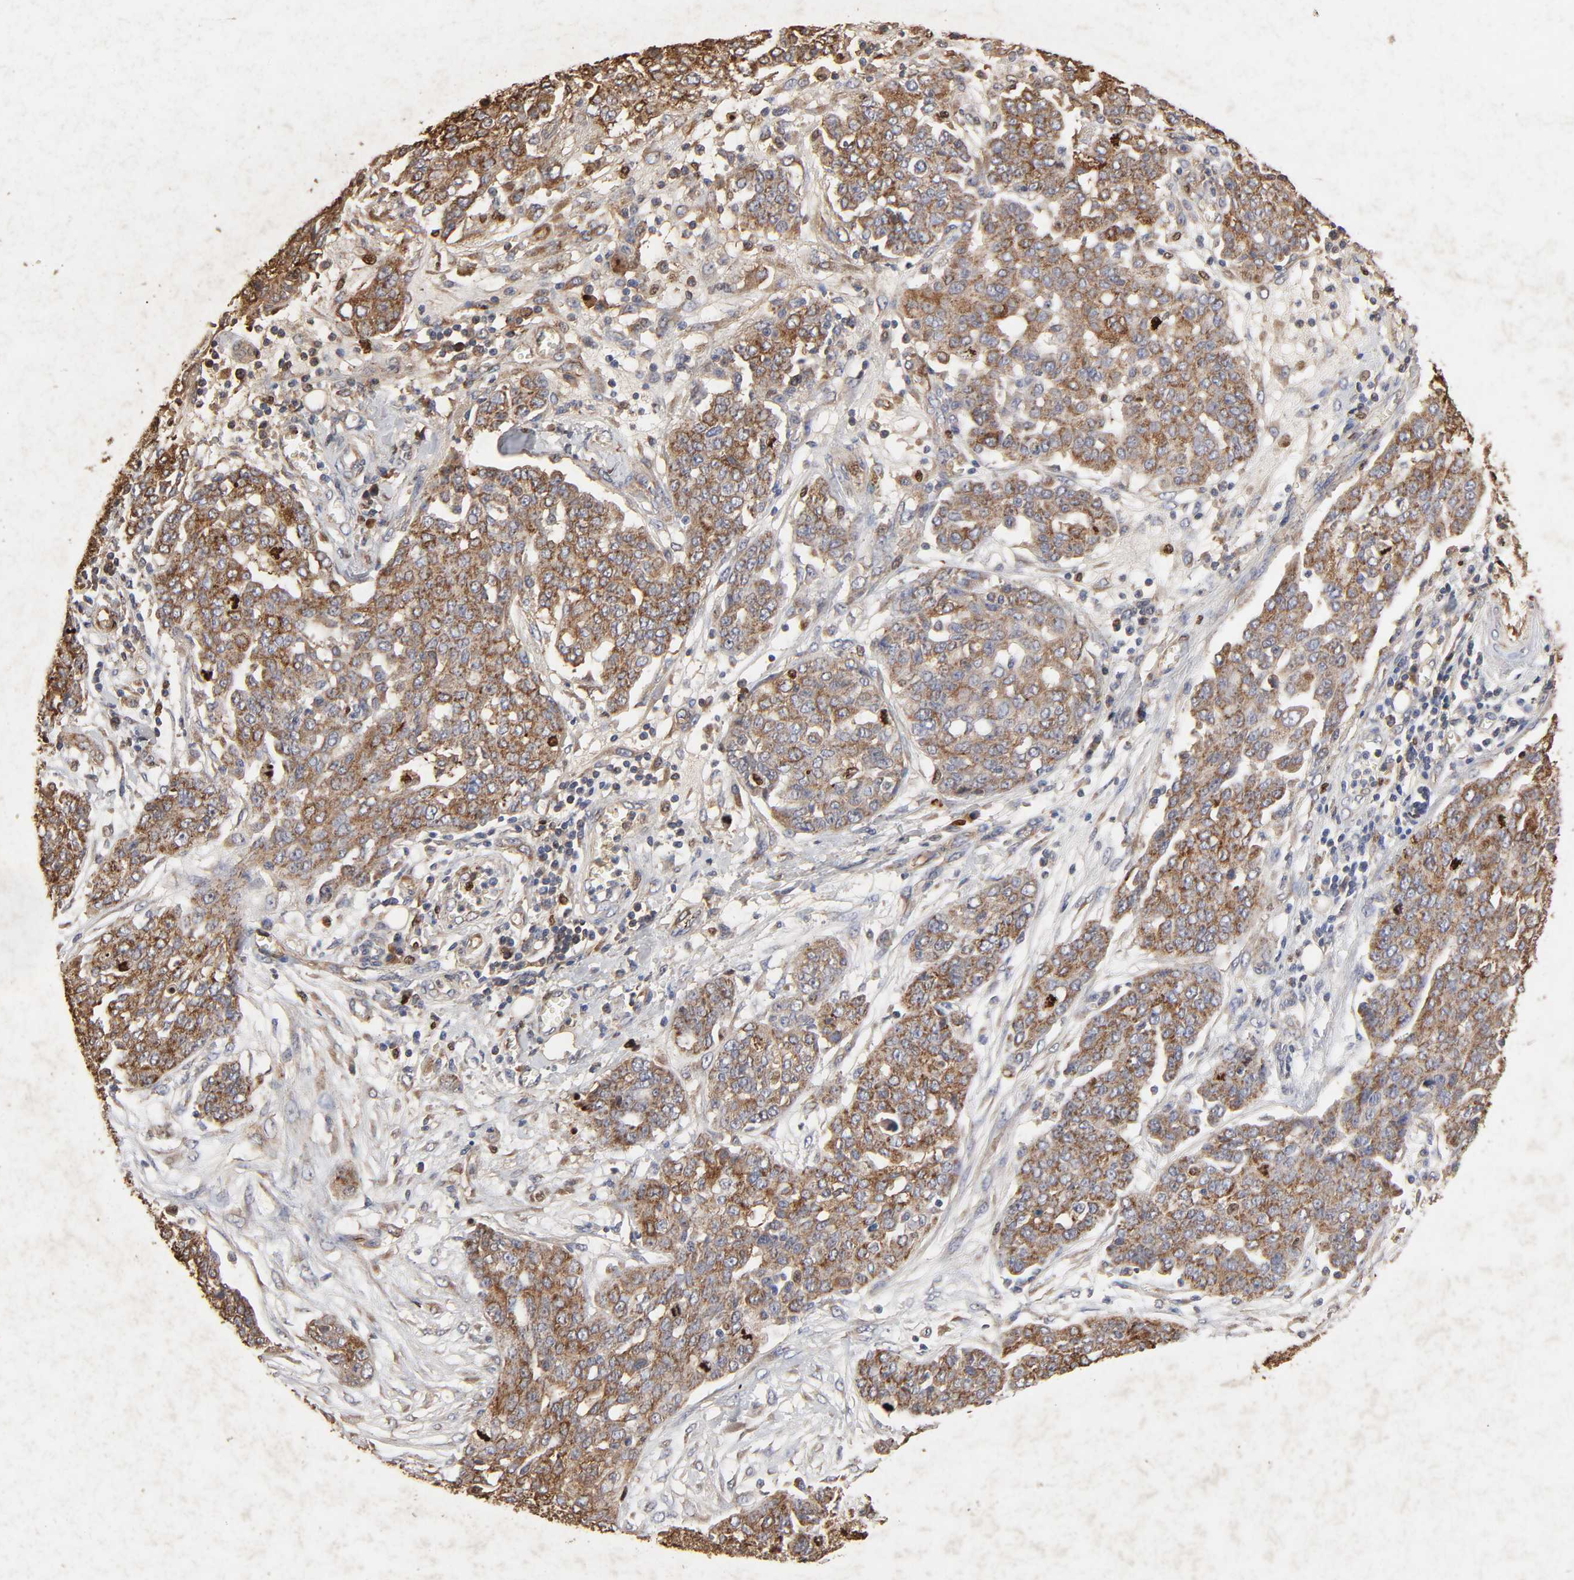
{"staining": {"intensity": "strong", "quantity": ">75%", "location": "cytoplasmic/membranous"}, "tissue": "ovarian cancer", "cell_type": "Tumor cells", "image_type": "cancer", "snomed": [{"axis": "morphology", "description": "Cystadenocarcinoma, serous, NOS"}, {"axis": "topography", "description": "Soft tissue"}, {"axis": "topography", "description": "Ovary"}], "caption": "Strong cytoplasmic/membranous staining for a protein is appreciated in about >75% of tumor cells of ovarian cancer (serous cystadenocarcinoma) using immunohistochemistry (IHC).", "gene": "CYCS", "patient": {"sex": "female", "age": 57}}